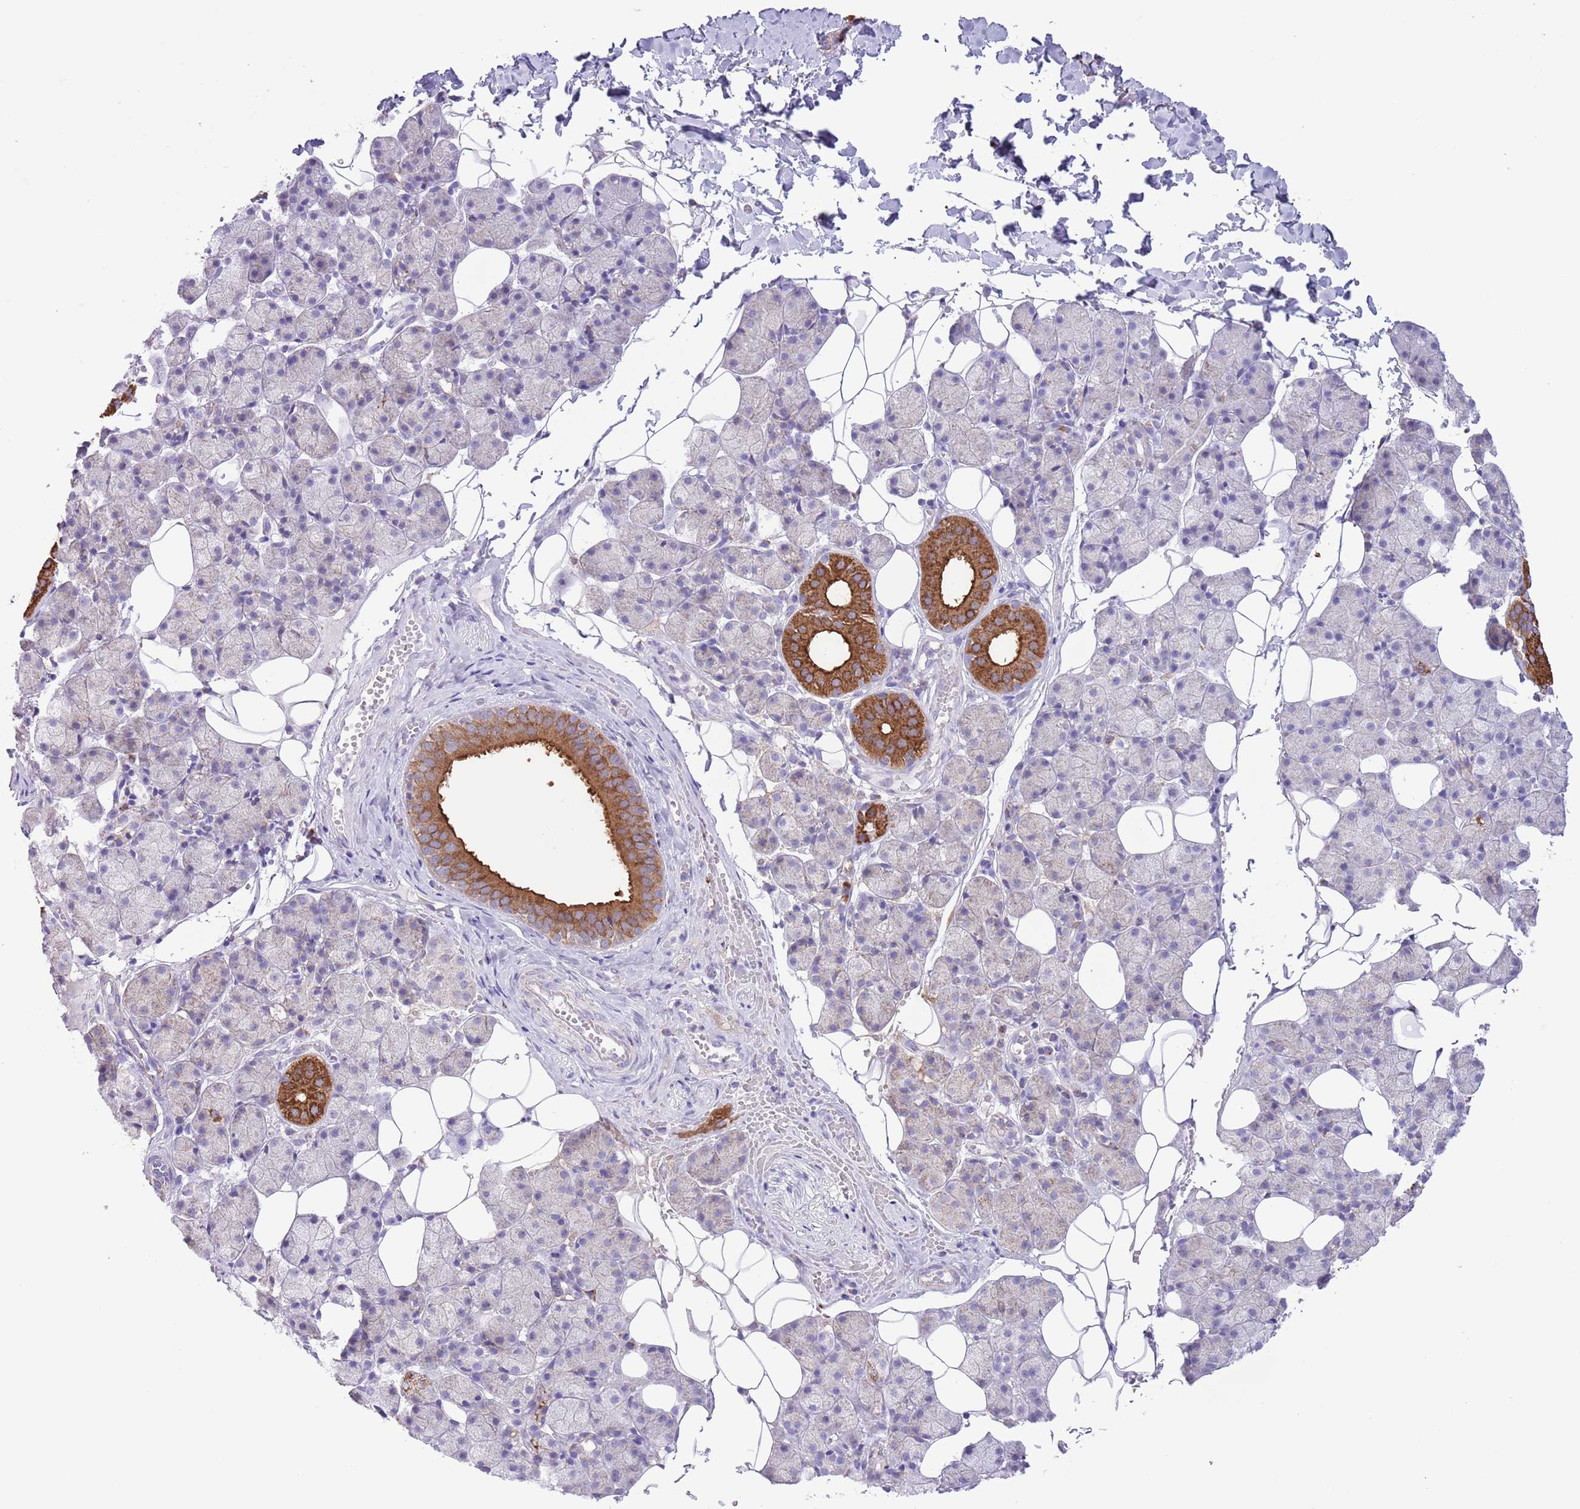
{"staining": {"intensity": "strong", "quantity": "<25%", "location": "cytoplasmic/membranous"}, "tissue": "salivary gland", "cell_type": "Glandular cells", "image_type": "normal", "snomed": [{"axis": "morphology", "description": "Normal tissue, NOS"}, {"axis": "topography", "description": "Salivary gland"}], "caption": "This micrograph exhibits immunohistochemistry staining of benign salivary gland, with medium strong cytoplasmic/membranous staining in about <25% of glandular cells.", "gene": "ATP6V1B1", "patient": {"sex": "female", "age": 33}}